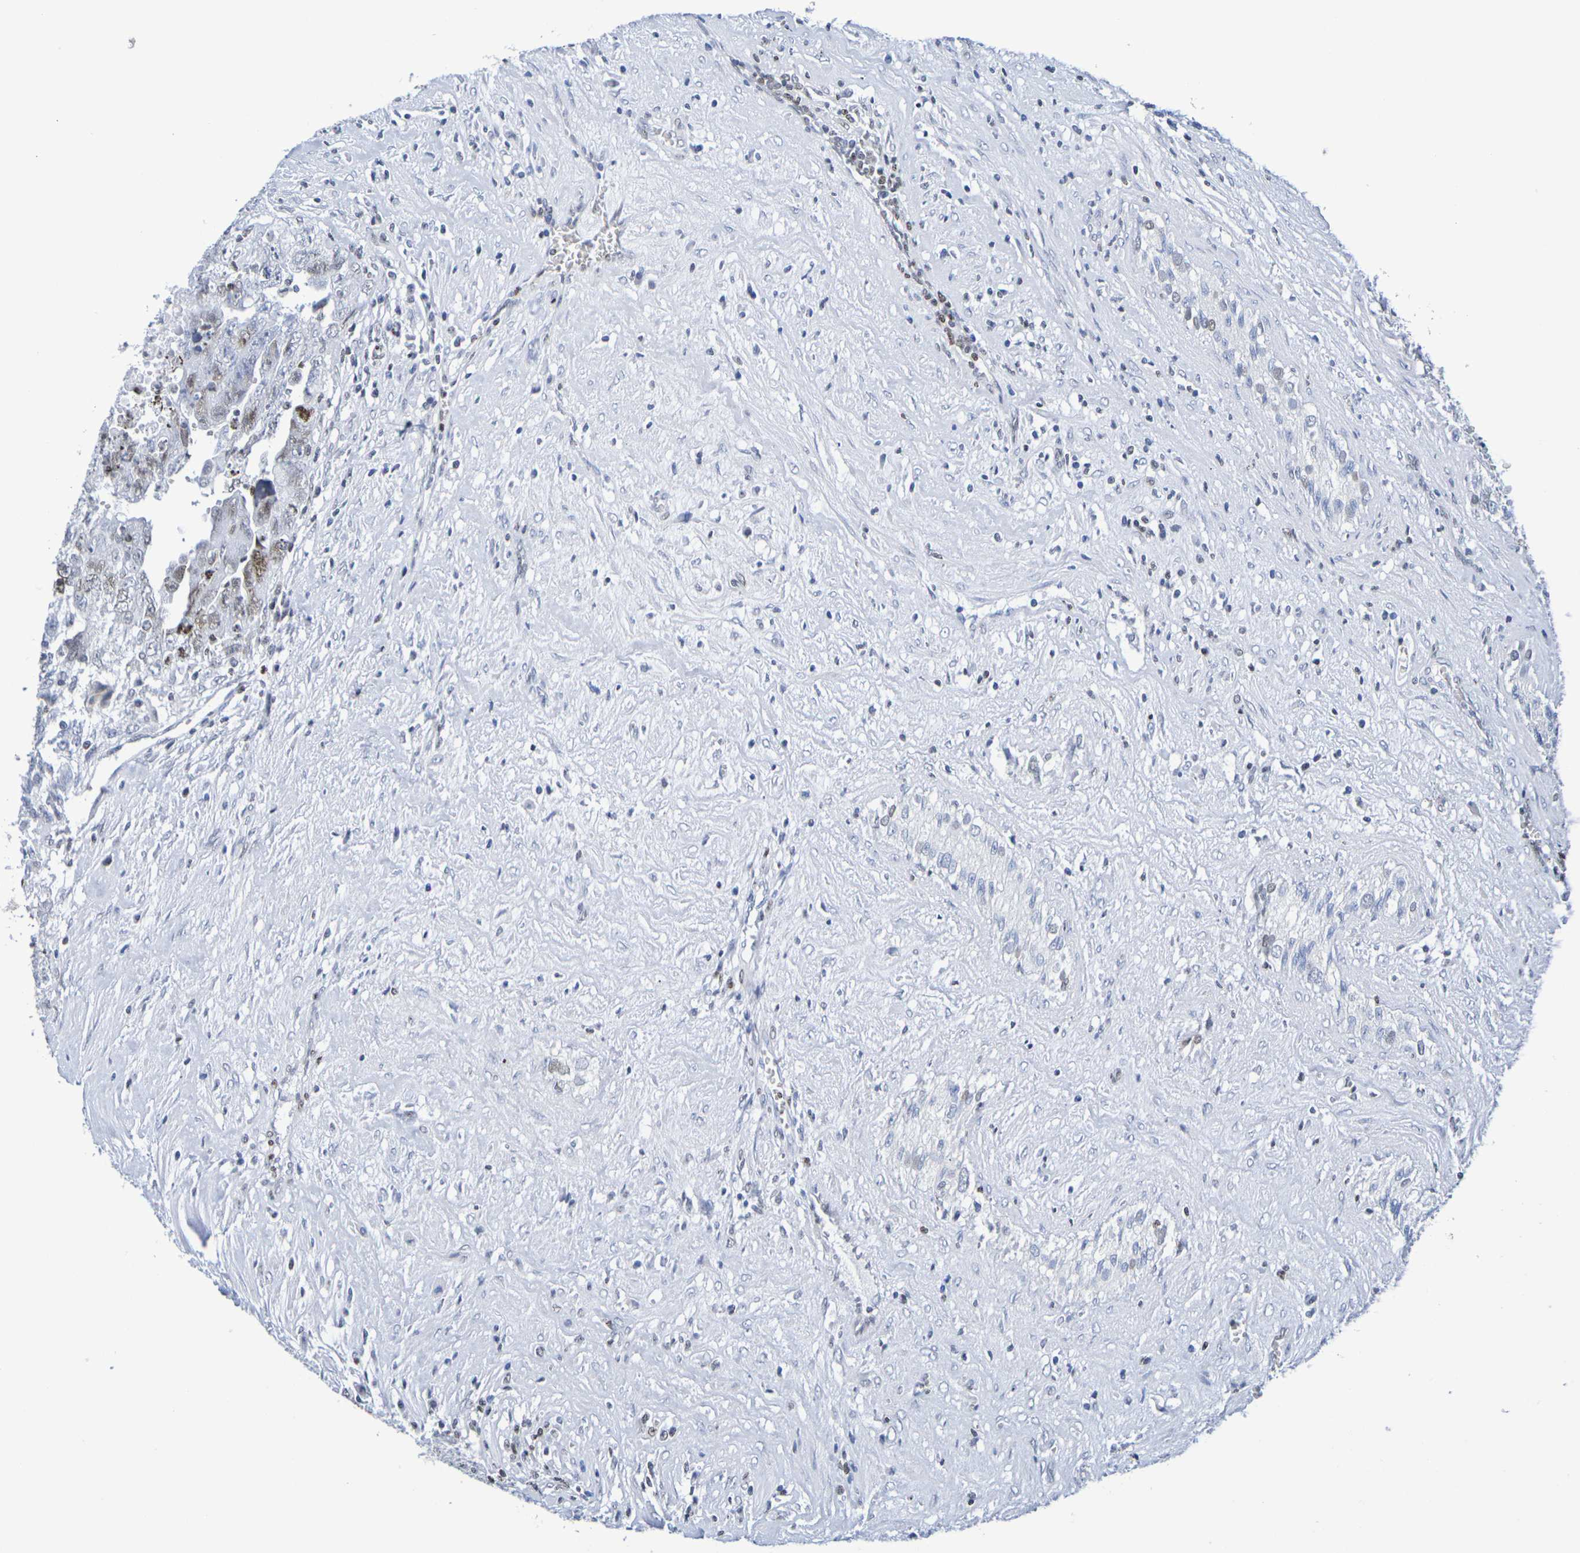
{"staining": {"intensity": "moderate", "quantity": ">75%", "location": "nuclear"}, "tissue": "testis cancer", "cell_type": "Tumor cells", "image_type": "cancer", "snomed": [{"axis": "morphology", "description": "Carcinoma, Embryonal, NOS"}, {"axis": "topography", "description": "Testis"}], "caption": "Protein expression analysis of human testis cancer (embryonal carcinoma) reveals moderate nuclear staining in about >75% of tumor cells.", "gene": "H1-5", "patient": {"sex": "male", "age": 28}}